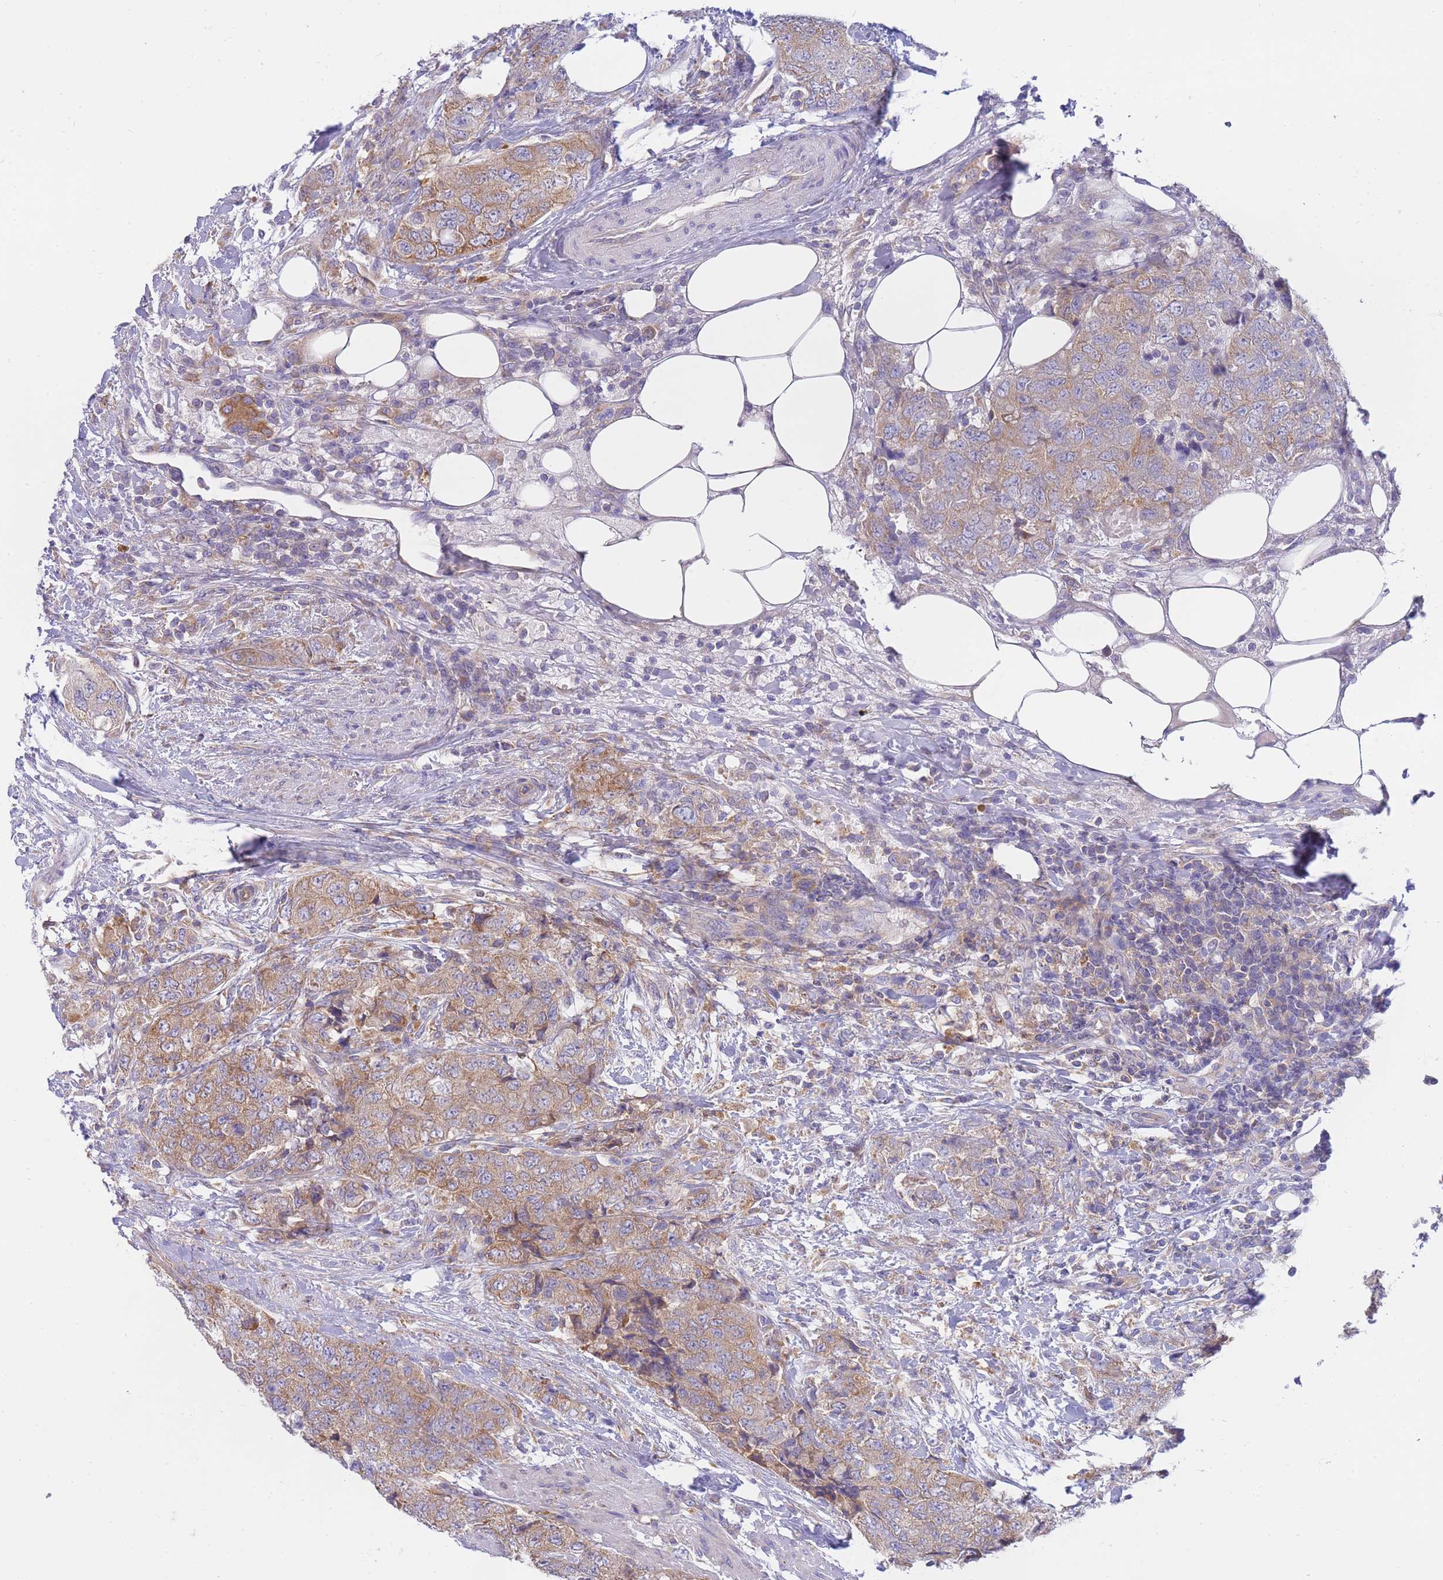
{"staining": {"intensity": "moderate", "quantity": ">75%", "location": "cytoplasmic/membranous"}, "tissue": "urothelial cancer", "cell_type": "Tumor cells", "image_type": "cancer", "snomed": [{"axis": "morphology", "description": "Urothelial carcinoma, High grade"}, {"axis": "topography", "description": "Urinary bladder"}], "caption": "Protein staining of high-grade urothelial carcinoma tissue shows moderate cytoplasmic/membranous expression in about >75% of tumor cells. Ihc stains the protein in brown and the nuclei are stained blue.", "gene": "SH2B2", "patient": {"sex": "female", "age": 78}}